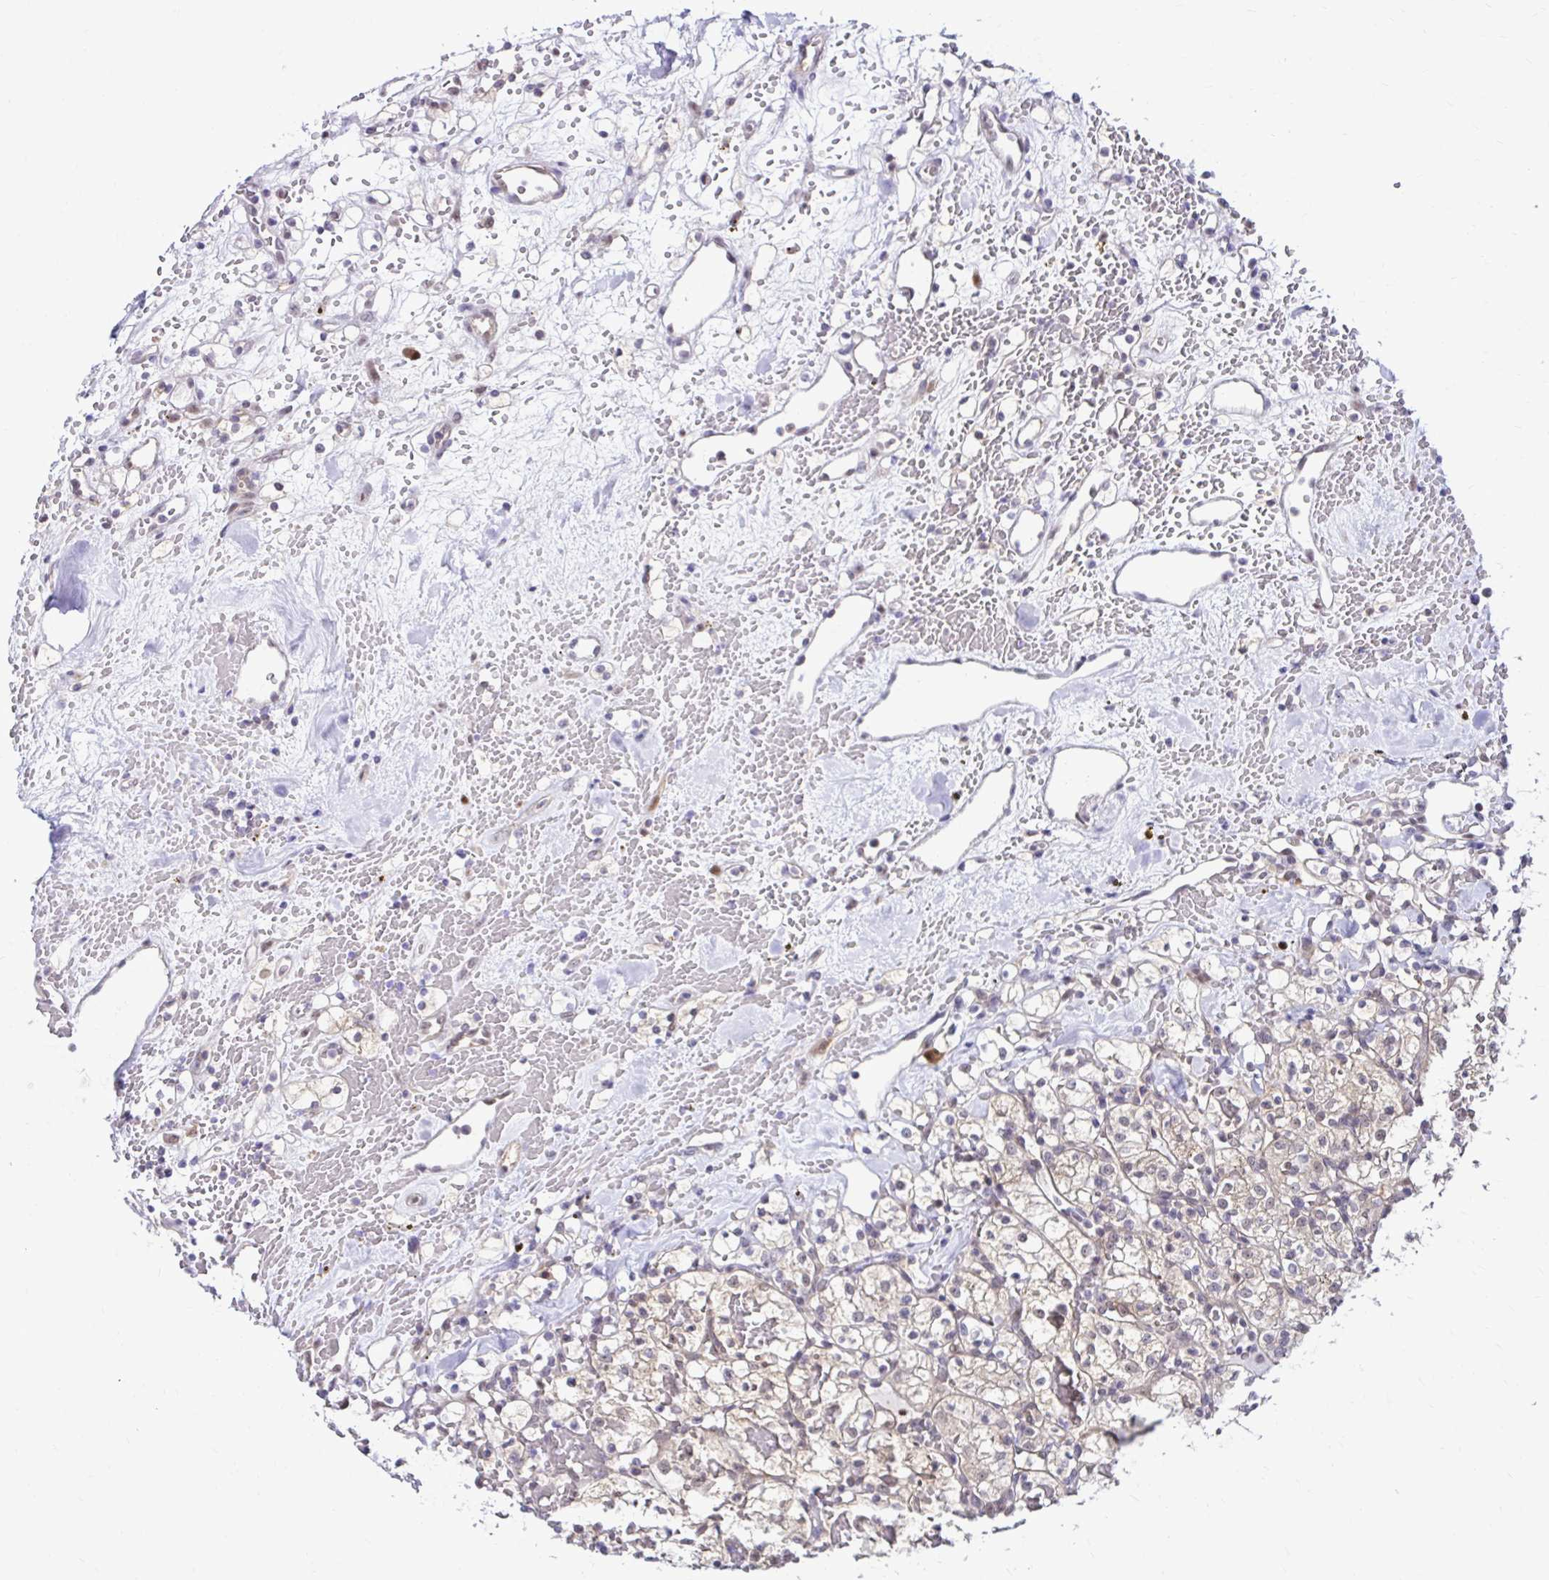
{"staining": {"intensity": "negative", "quantity": "none", "location": "none"}, "tissue": "renal cancer", "cell_type": "Tumor cells", "image_type": "cancer", "snomed": [{"axis": "morphology", "description": "Adenocarcinoma, NOS"}, {"axis": "topography", "description": "Kidney"}], "caption": "The image displays no significant expression in tumor cells of renal adenocarcinoma.", "gene": "PSMD3", "patient": {"sex": "female", "age": 60}}